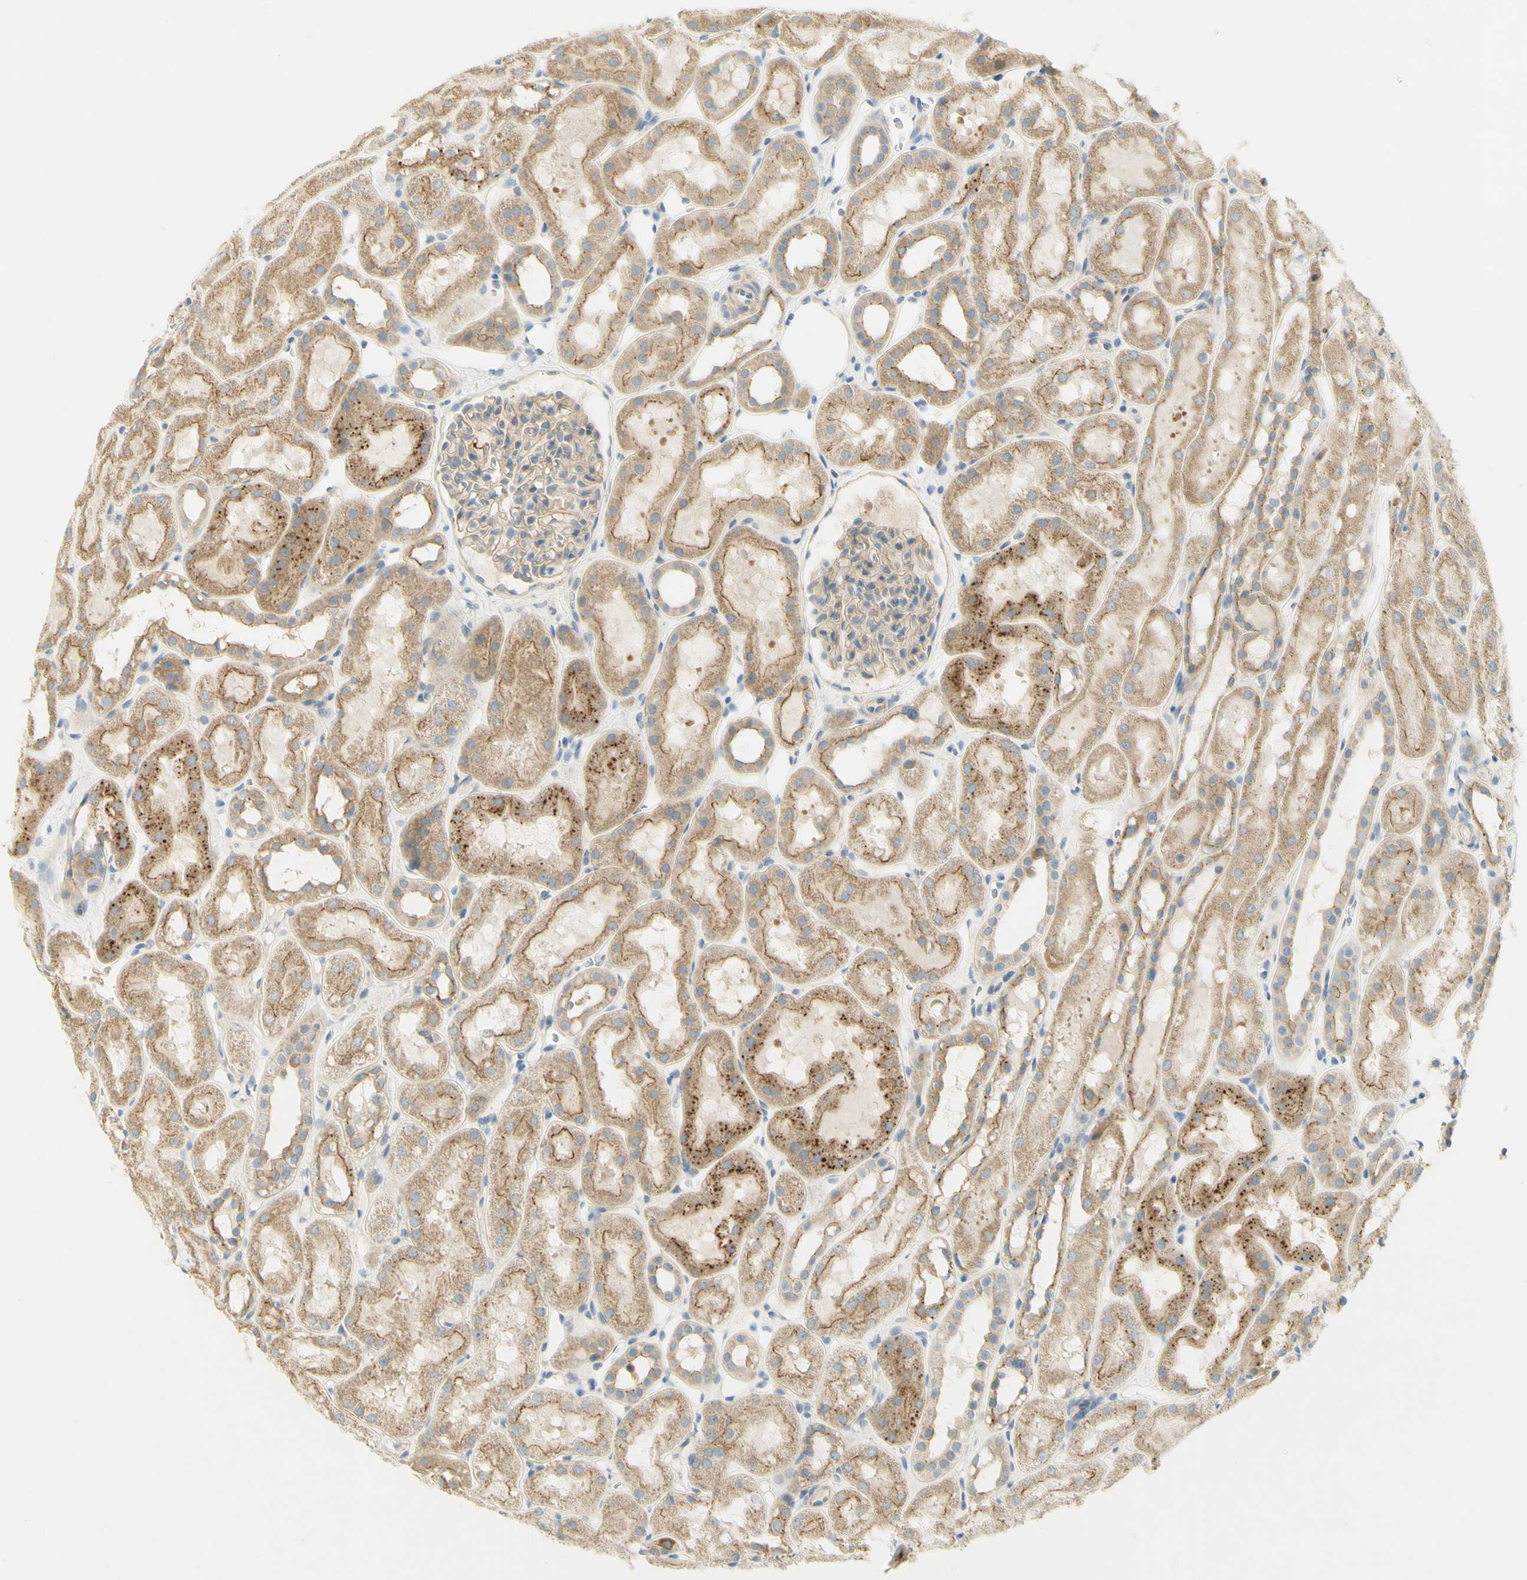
{"staining": {"intensity": "weak", "quantity": ">75%", "location": "cytoplasmic/membranous"}, "tissue": "kidney", "cell_type": "Cells in glomeruli", "image_type": "normal", "snomed": [{"axis": "morphology", "description": "Normal tissue, NOS"}, {"axis": "topography", "description": "Kidney"}, {"axis": "topography", "description": "Urinary bladder"}], "caption": "The immunohistochemical stain shows weak cytoplasmic/membranous staining in cells in glomeruli of normal kidney.", "gene": "KIF11", "patient": {"sex": "male", "age": 16}}